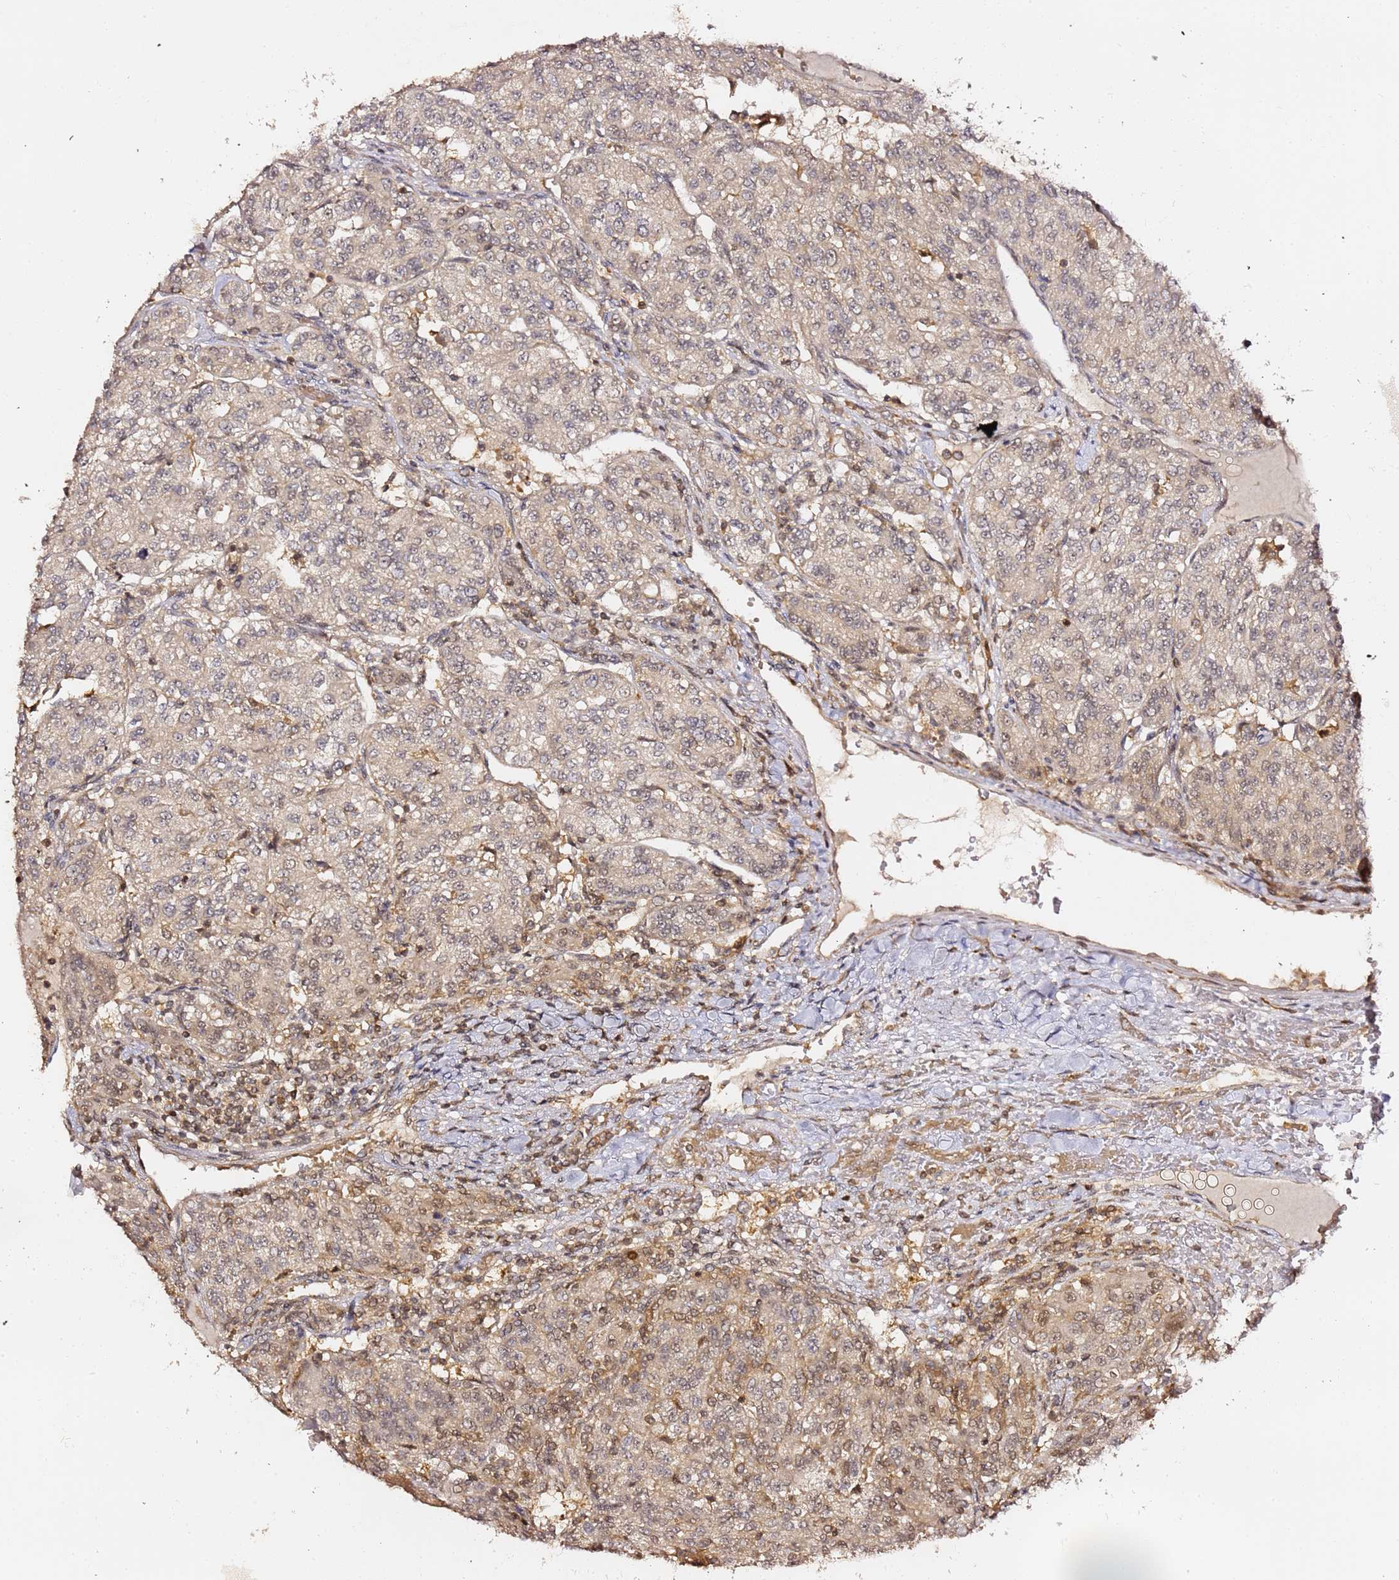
{"staining": {"intensity": "weak", "quantity": "<25%", "location": "cytoplasmic/membranous,nuclear"}, "tissue": "renal cancer", "cell_type": "Tumor cells", "image_type": "cancer", "snomed": [{"axis": "morphology", "description": "Adenocarcinoma, NOS"}, {"axis": "topography", "description": "Kidney"}], "caption": "Immunohistochemical staining of renal cancer (adenocarcinoma) demonstrates no significant staining in tumor cells.", "gene": "OR5V1", "patient": {"sex": "female", "age": 63}}